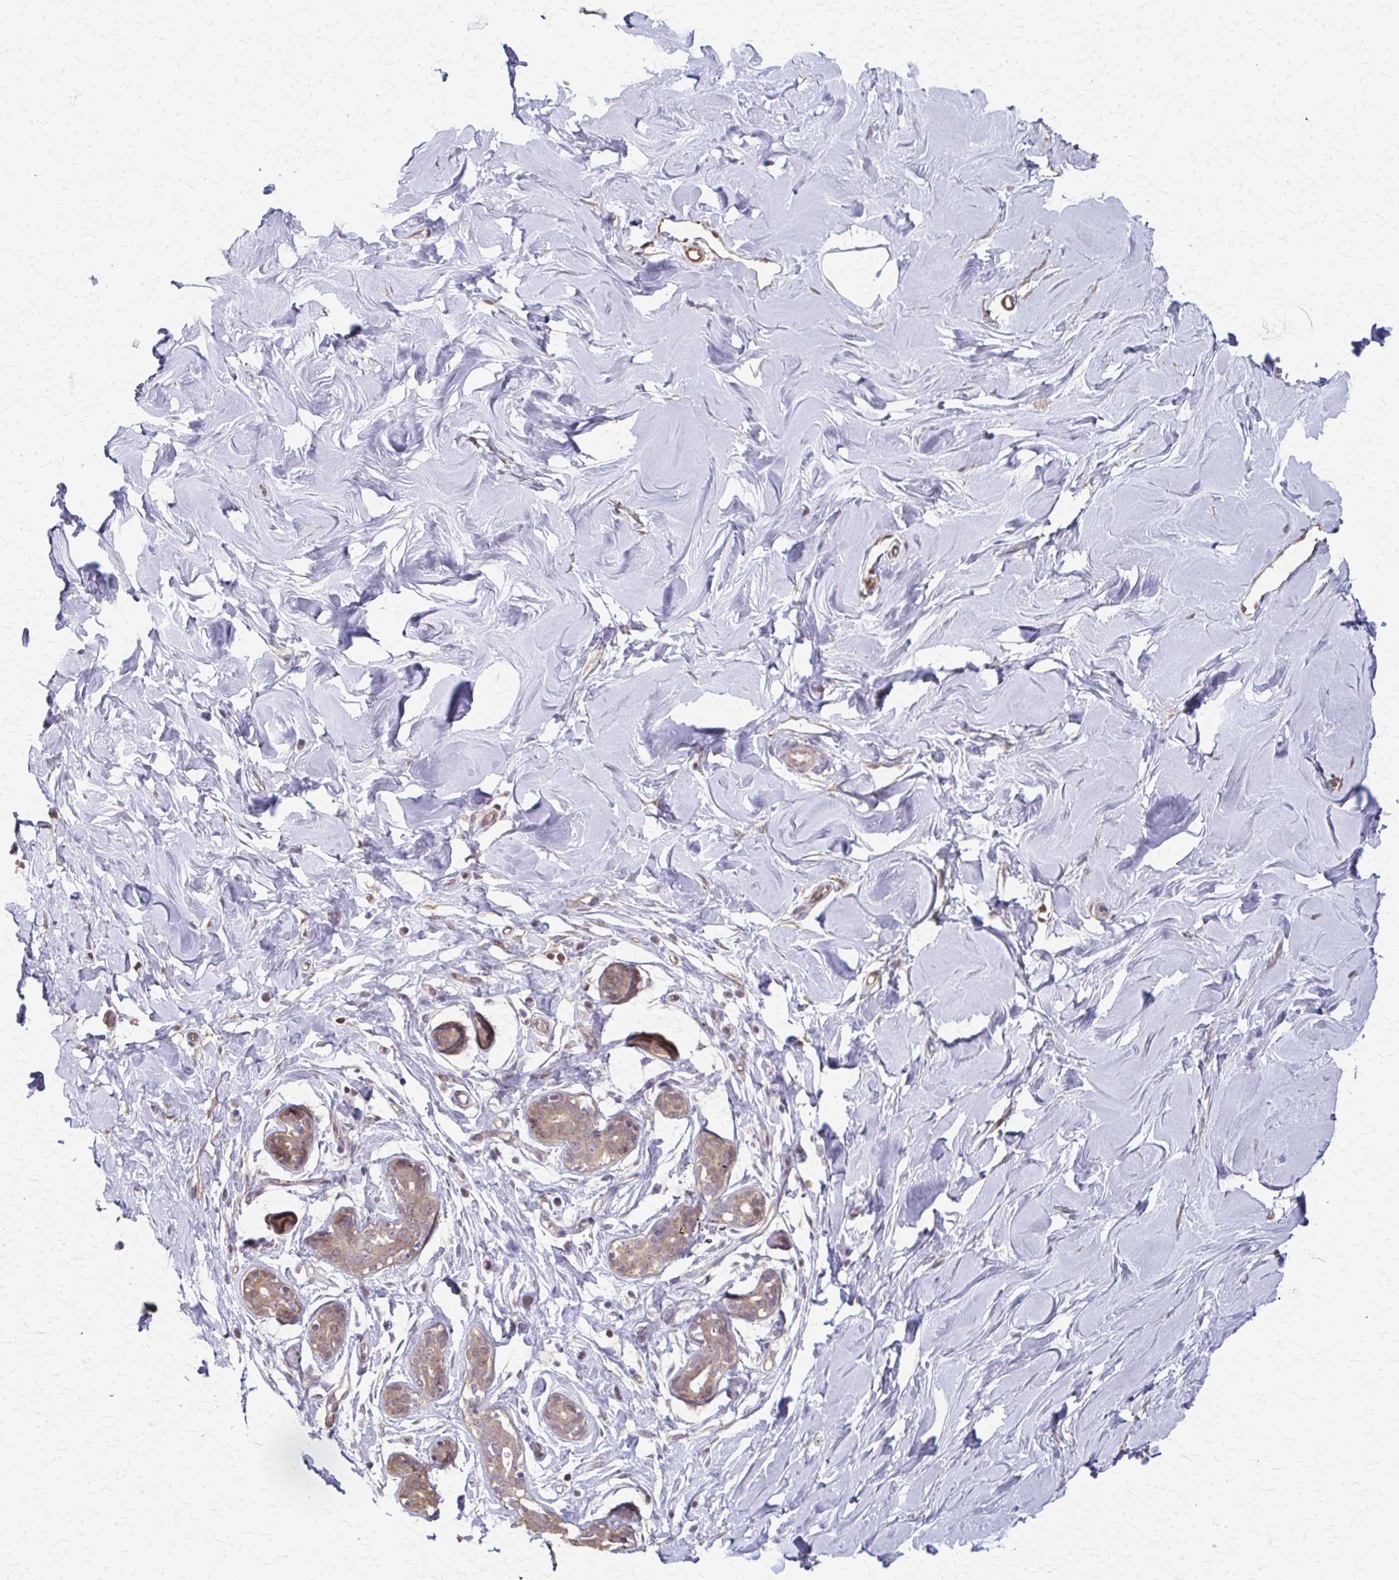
{"staining": {"intensity": "negative", "quantity": "none", "location": "none"}, "tissue": "breast", "cell_type": "Adipocytes", "image_type": "normal", "snomed": [{"axis": "morphology", "description": "Normal tissue, NOS"}, {"axis": "topography", "description": "Breast"}], "caption": "Immunohistochemistry of benign human breast reveals no positivity in adipocytes.", "gene": "RABGAP1L", "patient": {"sex": "female", "age": 27}}